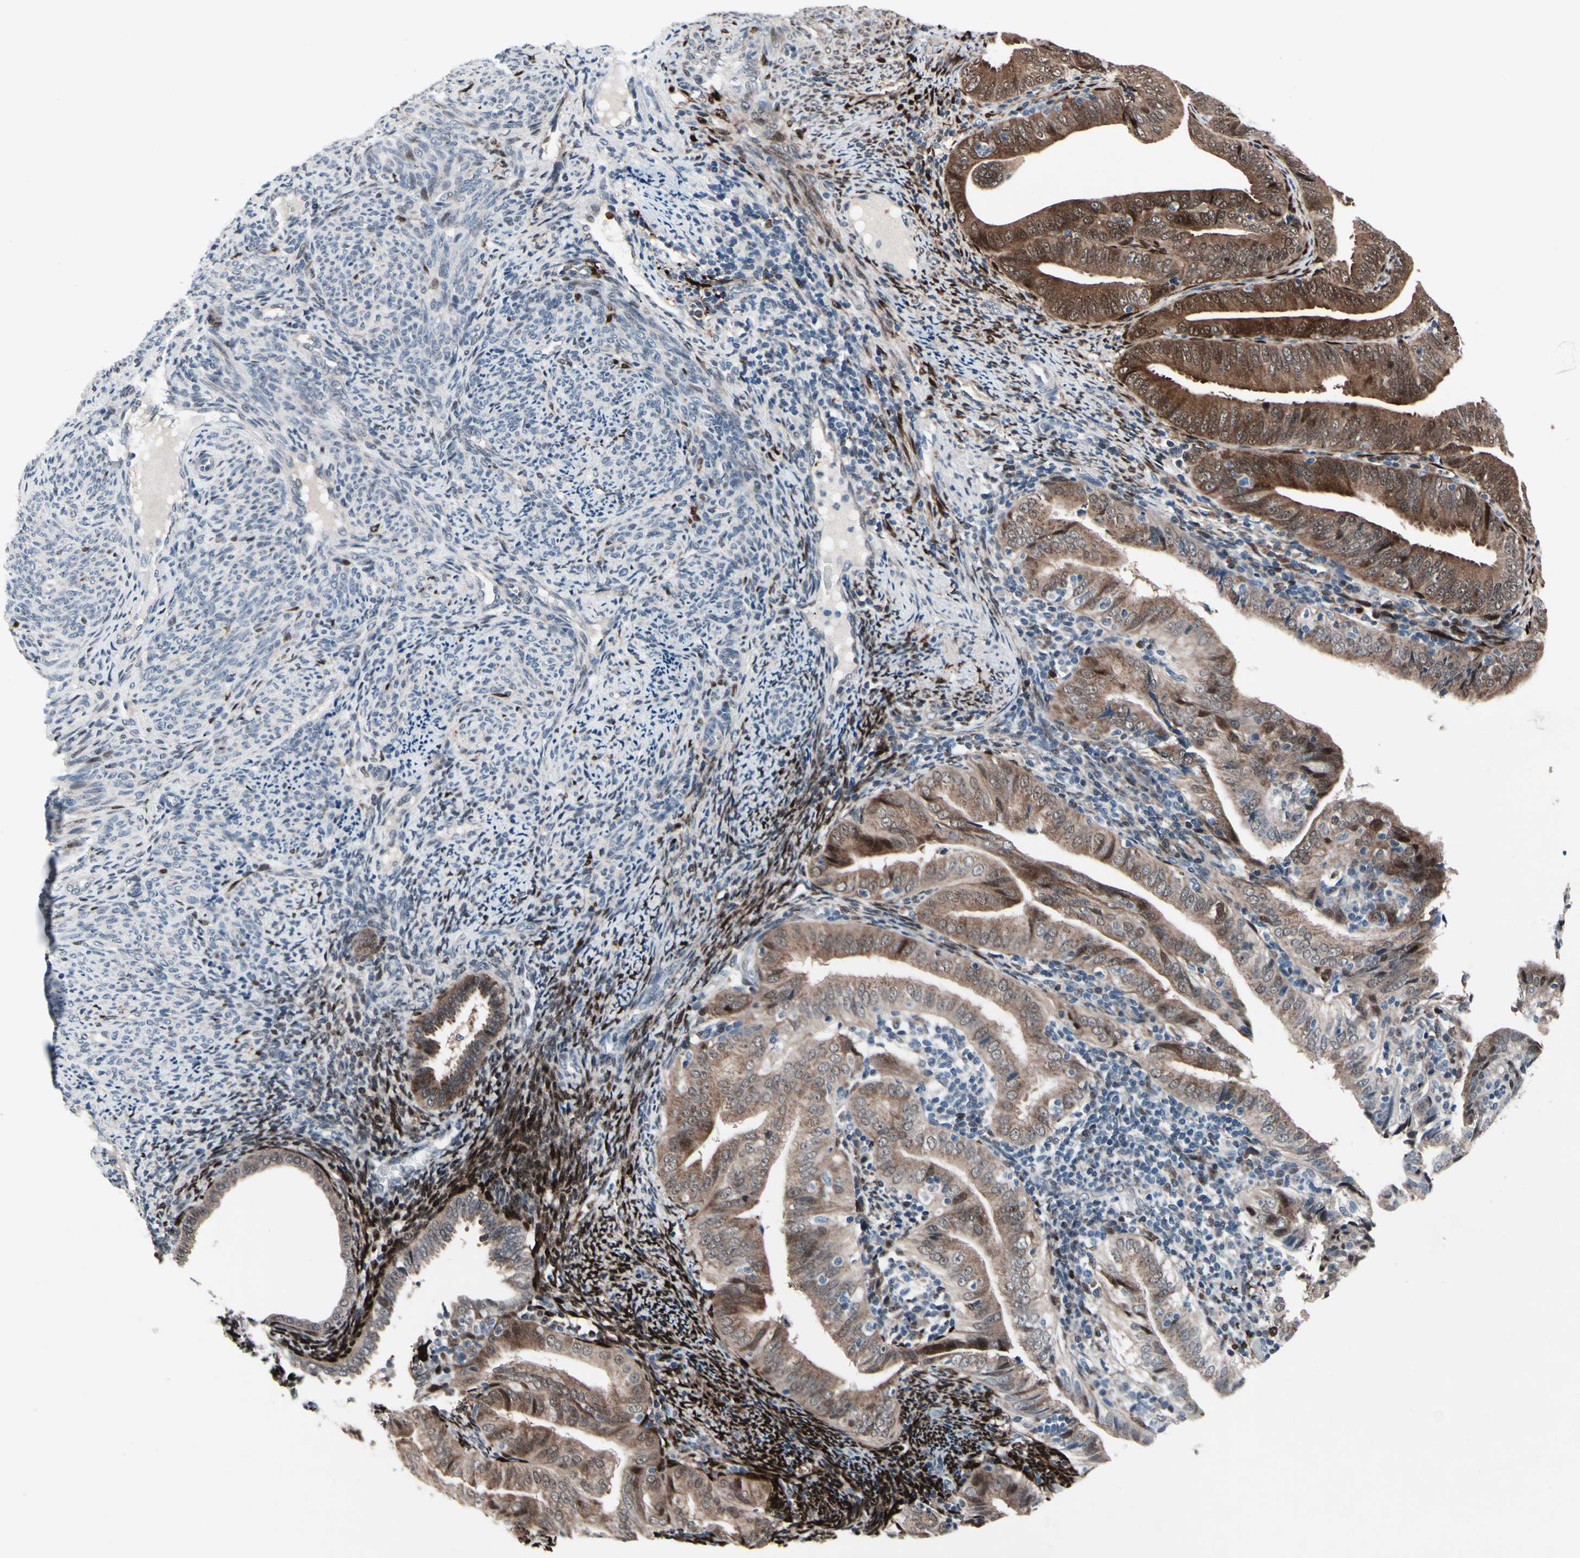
{"staining": {"intensity": "moderate", "quantity": ">75%", "location": "cytoplasmic/membranous,nuclear"}, "tissue": "endometrial cancer", "cell_type": "Tumor cells", "image_type": "cancer", "snomed": [{"axis": "morphology", "description": "Adenocarcinoma, NOS"}, {"axis": "topography", "description": "Endometrium"}], "caption": "Endometrial cancer was stained to show a protein in brown. There is medium levels of moderate cytoplasmic/membranous and nuclear expression in about >75% of tumor cells. (IHC, brightfield microscopy, high magnification).", "gene": "TXN", "patient": {"sex": "female", "age": 58}}